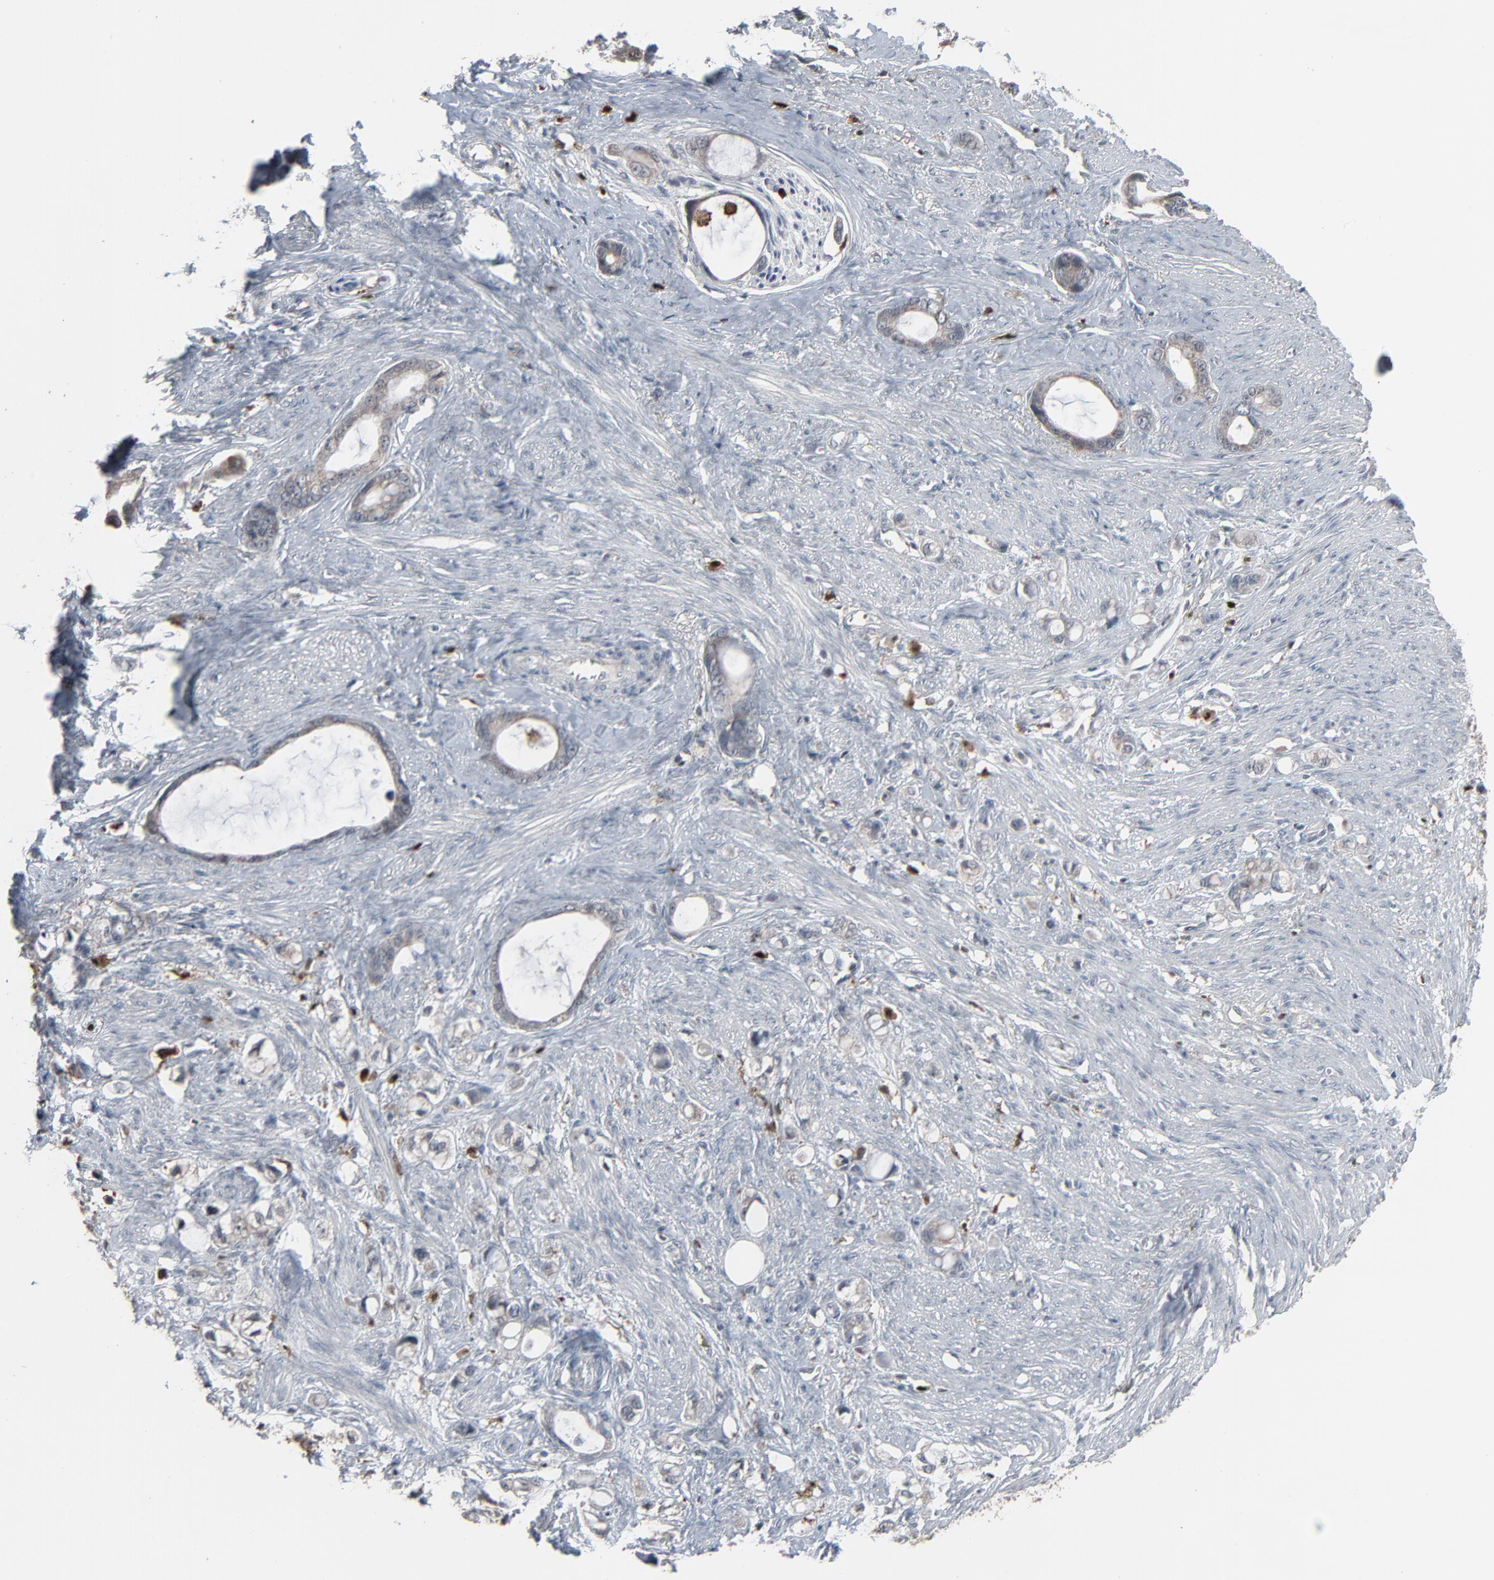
{"staining": {"intensity": "weak", "quantity": "<25%", "location": "cytoplasmic/membranous"}, "tissue": "stomach cancer", "cell_type": "Tumor cells", "image_type": "cancer", "snomed": [{"axis": "morphology", "description": "Adenocarcinoma, NOS"}, {"axis": "topography", "description": "Stomach"}], "caption": "The histopathology image reveals no staining of tumor cells in stomach adenocarcinoma. (Brightfield microscopy of DAB (3,3'-diaminobenzidine) IHC at high magnification).", "gene": "DOCK8", "patient": {"sex": "female", "age": 75}}